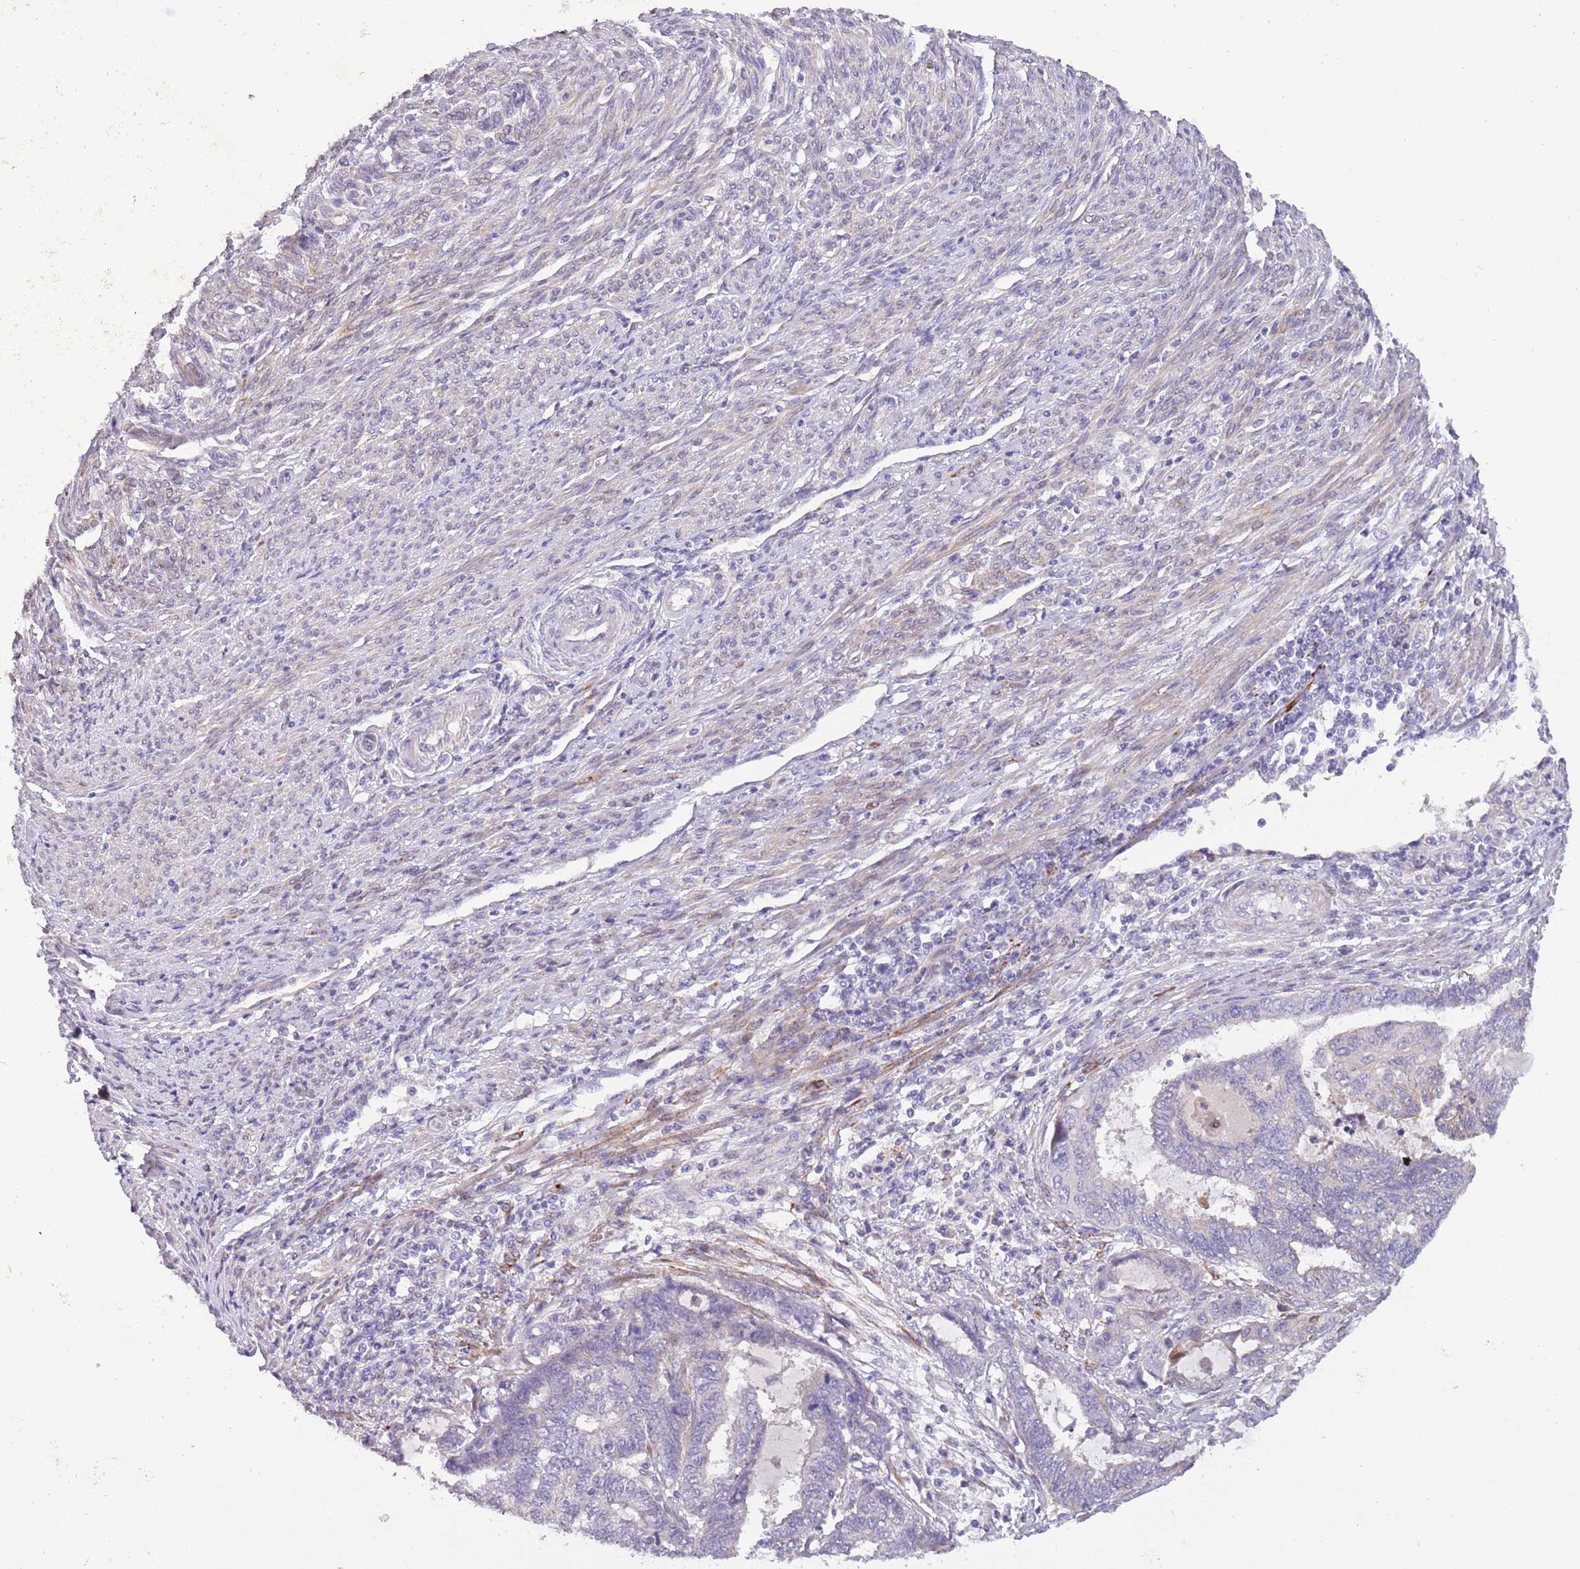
{"staining": {"intensity": "negative", "quantity": "none", "location": "none"}, "tissue": "endometrial cancer", "cell_type": "Tumor cells", "image_type": "cancer", "snomed": [{"axis": "morphology", "description": "Adenocarcinoma, NOS"}, {"axis": "topography", "description": "Uterus"}, {"axis": "topography", "description": "Endometrium"}], "caption": "Human endometrial adenocarcinoma stained for a protein using immunohistochemistry (IHC) shows no positivity in tumor cells.", "gene": "ZNF658", "patient": {"sex": "female", "age": 70}}